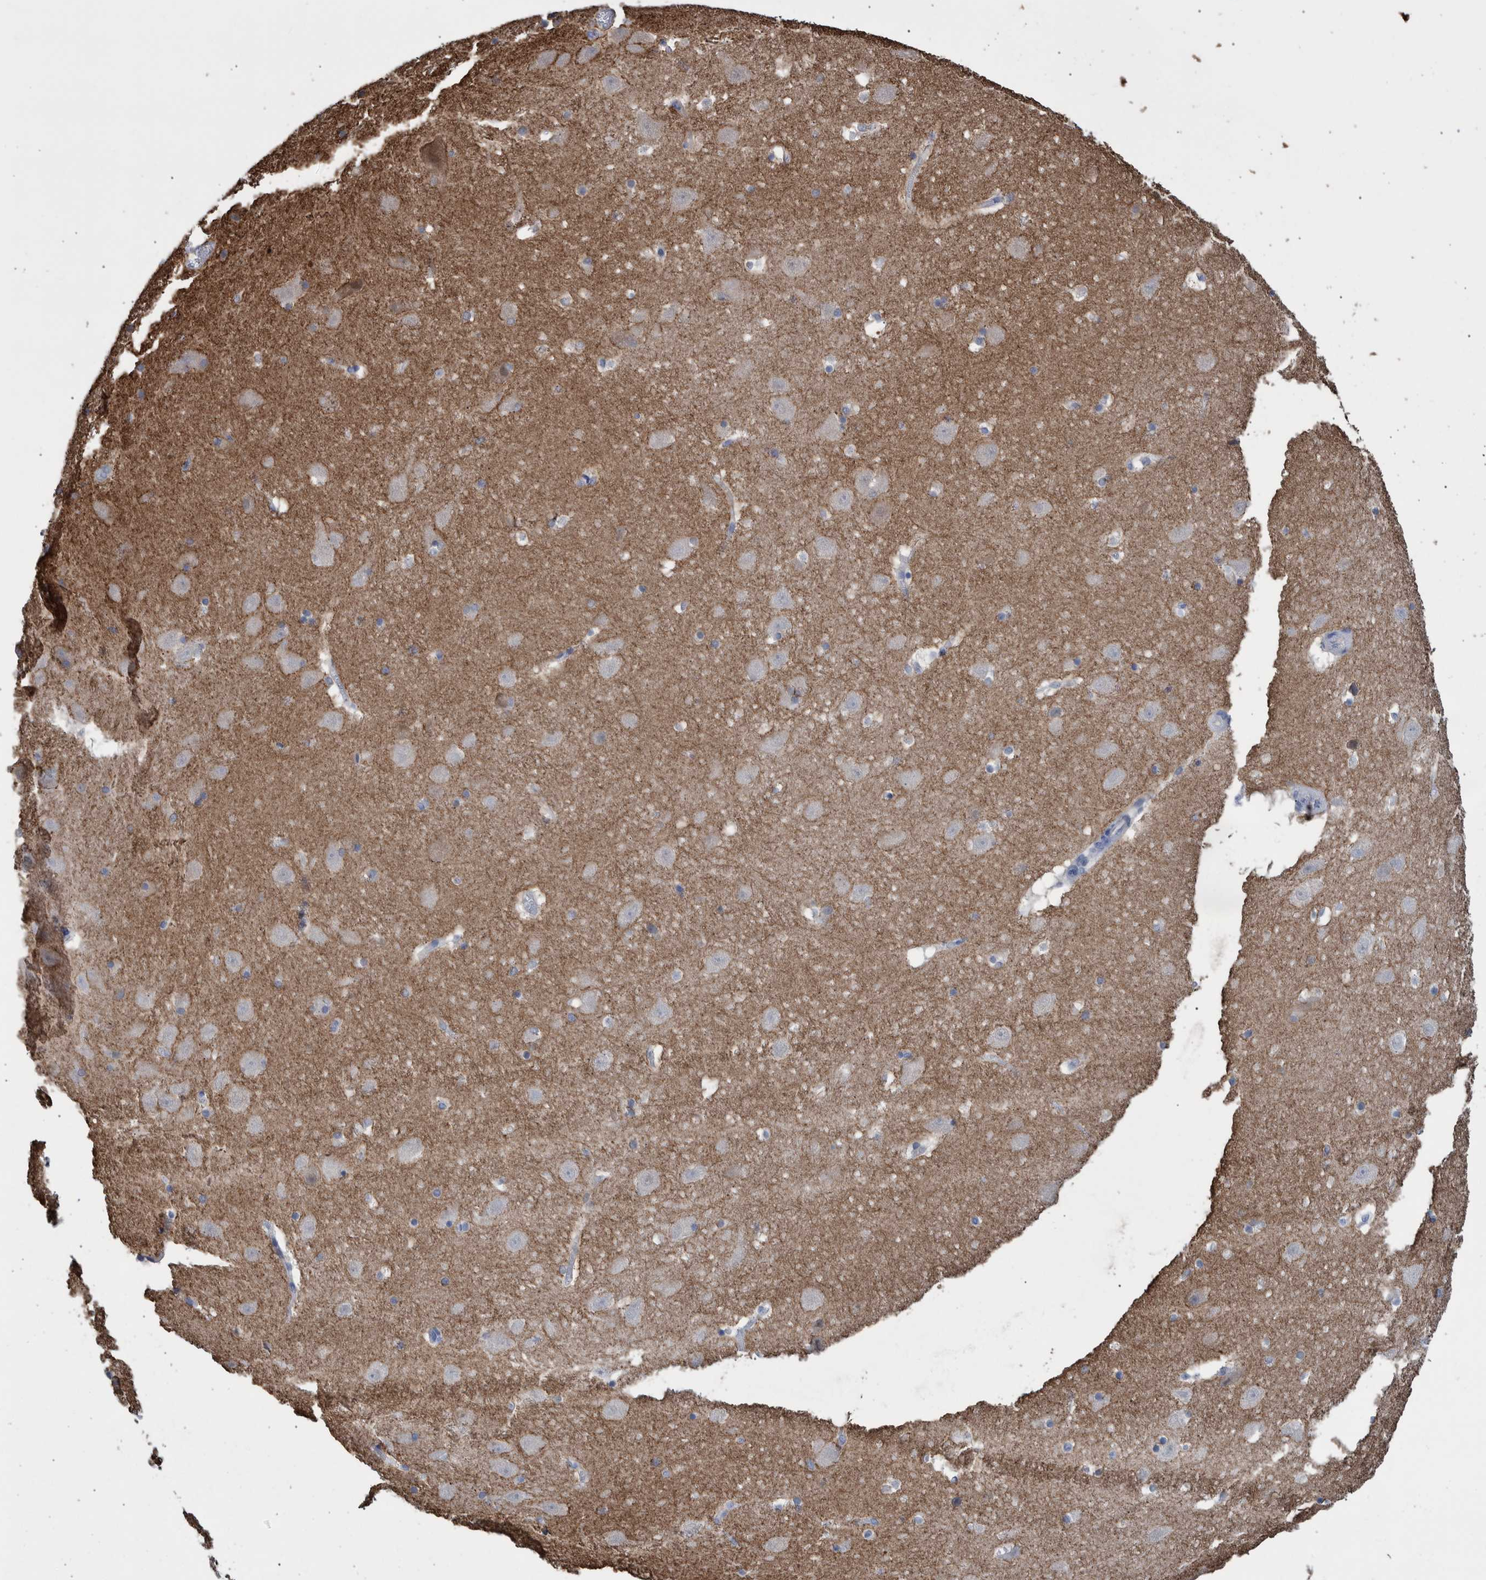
{"staining": {"intensity": "weak", "quantity": "<25%", "location": "cytoplasmic/membranous"}, "tissue": "hippocampus", "cell_type": "Glial cells", "image_type": "normal", "snomed": [{"axis": "morphology", "description": "Normal tissue, NOS"}, {"axis": "topography", "description": "Hippocampus"}], "caption": "The photomicrograph displays no significant positivity in glial cells of hippocampus.", "gene": "PPP3CC", "patient": {"sex": "male", "age": 45}}